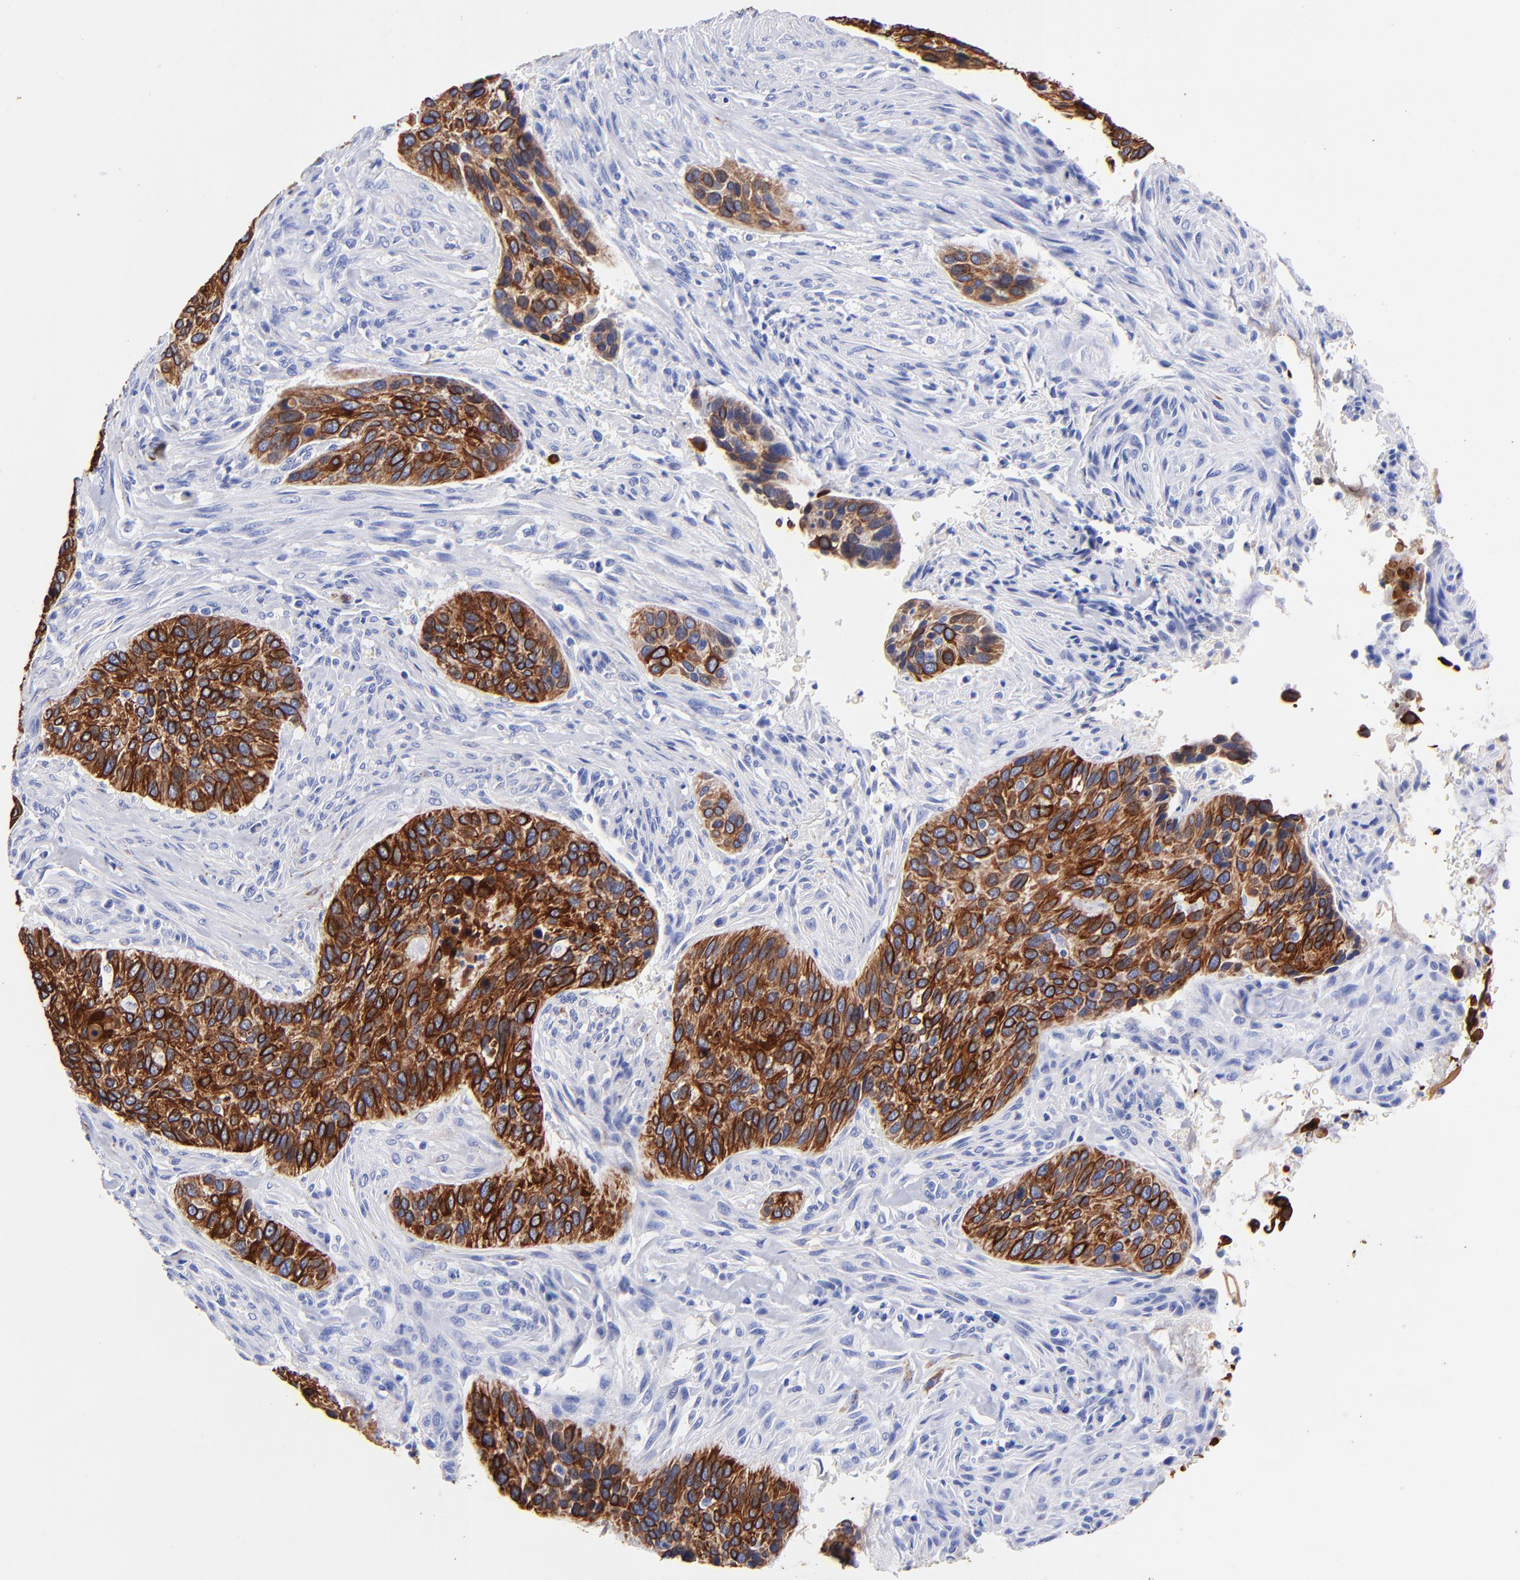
{"staining": {"intensity": "strong", "quantity": ">75%", "location": "cytoplasmic/membranous"}, "tissue": "cervical cancer", "cell_type": "Tumor cells", "image_type": "cancer", "snomed": [{"axis": "morphology", "description": "Adenocarcinoma, NOS"}, {"axis": "topography", "description": "Cervix"}], "caption": "This is a micrograph of IHC staining of cervical cancer, which shows strong positivity in the cytoplasmic/membranous of tumor cells.", "gene": "KRT19", "patient": {"sex": "female", "age": 29}}